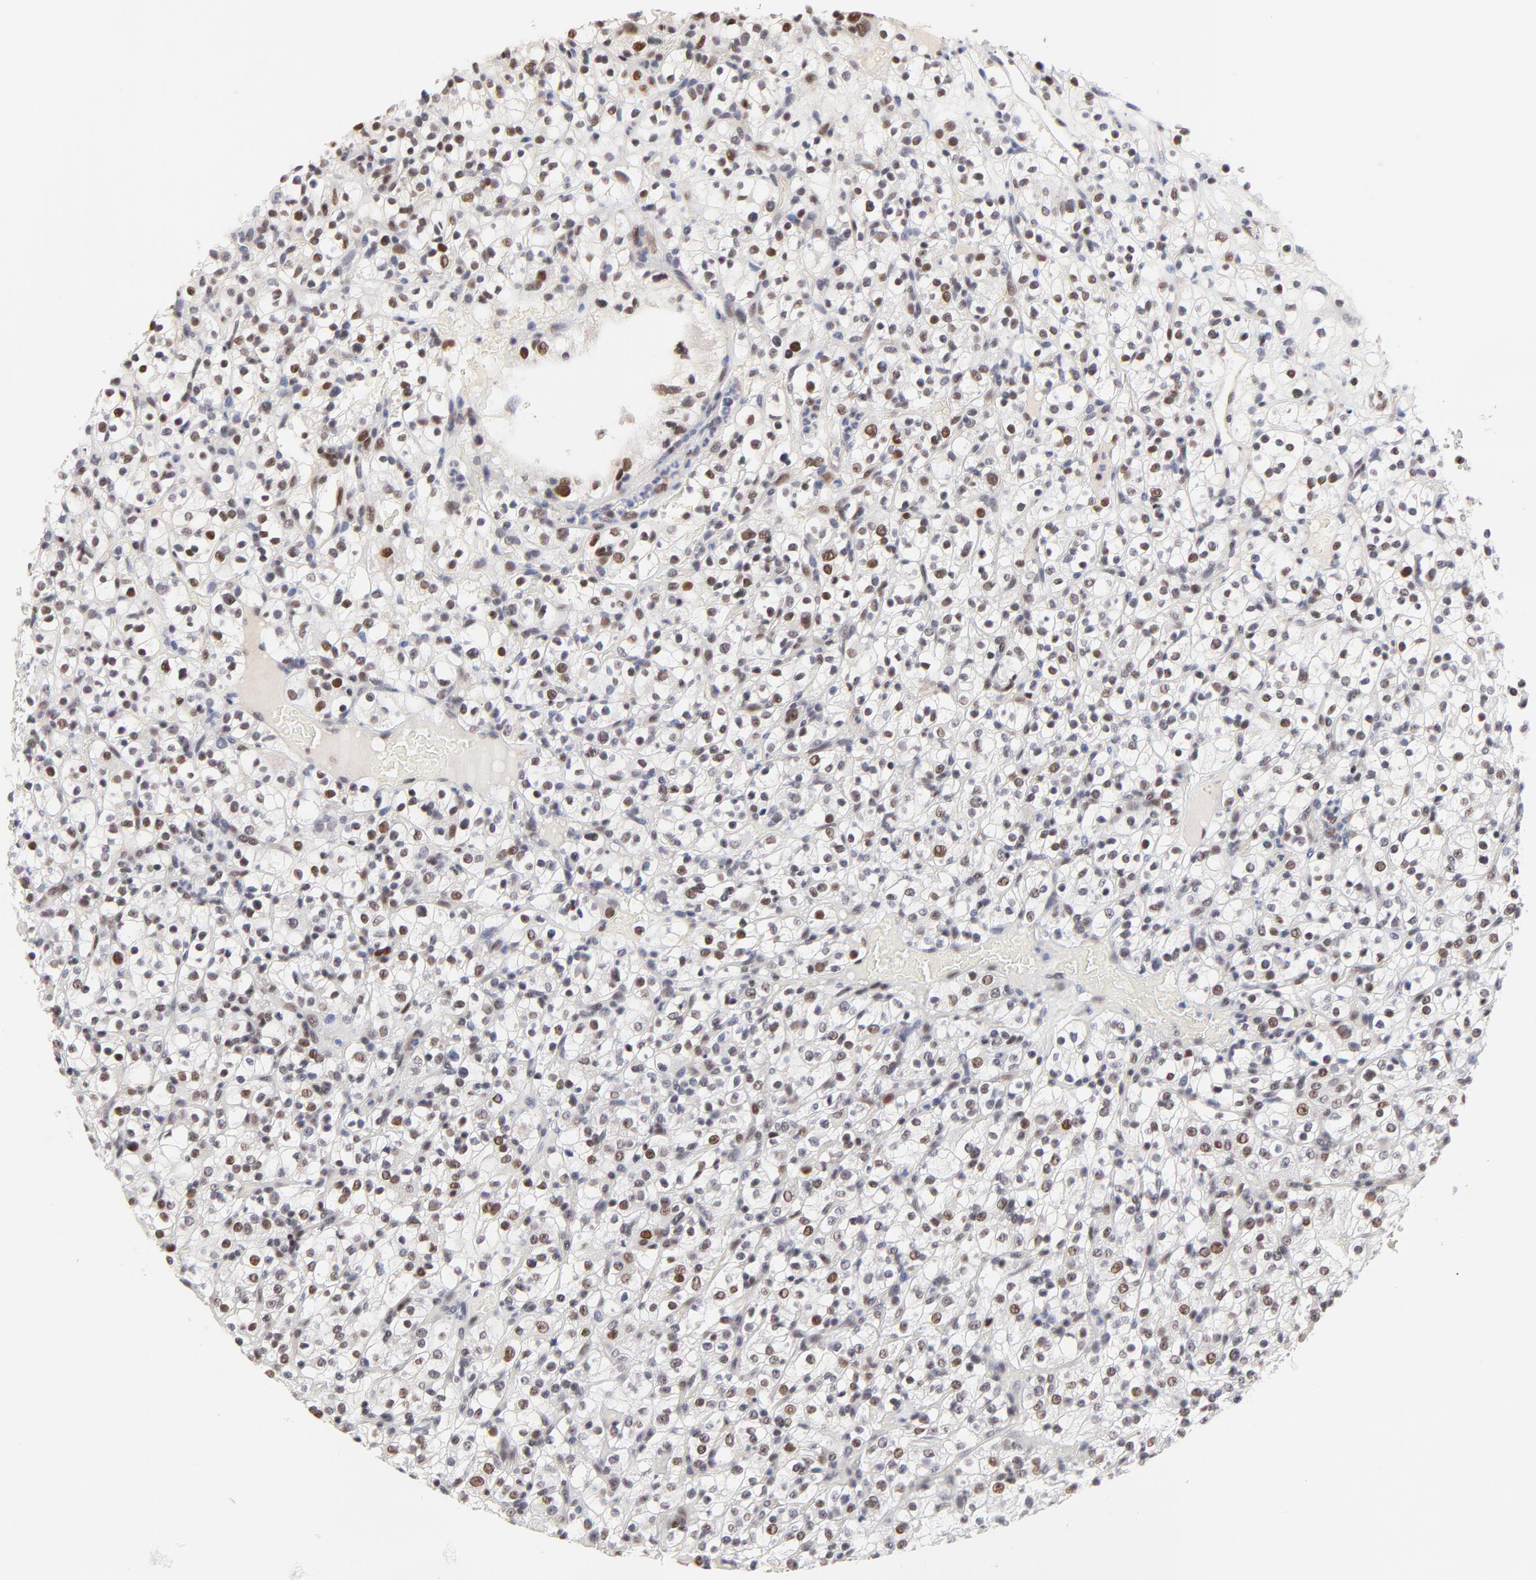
{"staining": {"intensity": "weak", "quantity": "25%-75%", "location": "nuclear"}, "tissue": "renal cancer", "cell_type": "Tumor cells", "image_type": "cancer", "snomed": [{"axis": "morphology", "description": "Normal tissue, NOS"}, {"axis": "morphology", "description": "Adenocarcinoma, NOS"}, {"axis": "topography", "description": "Kidney"}], "caption": "Renal cancer (adenocarcinoma) stained with DAB (3,3'-diaminobenzidine) immunohistochemistry displays low levels of weak nuclear expression in approximately 25%-75% of tumor cells.", "gene": "OGFOD1", "patient": {"sex": "female", "age": 72}}